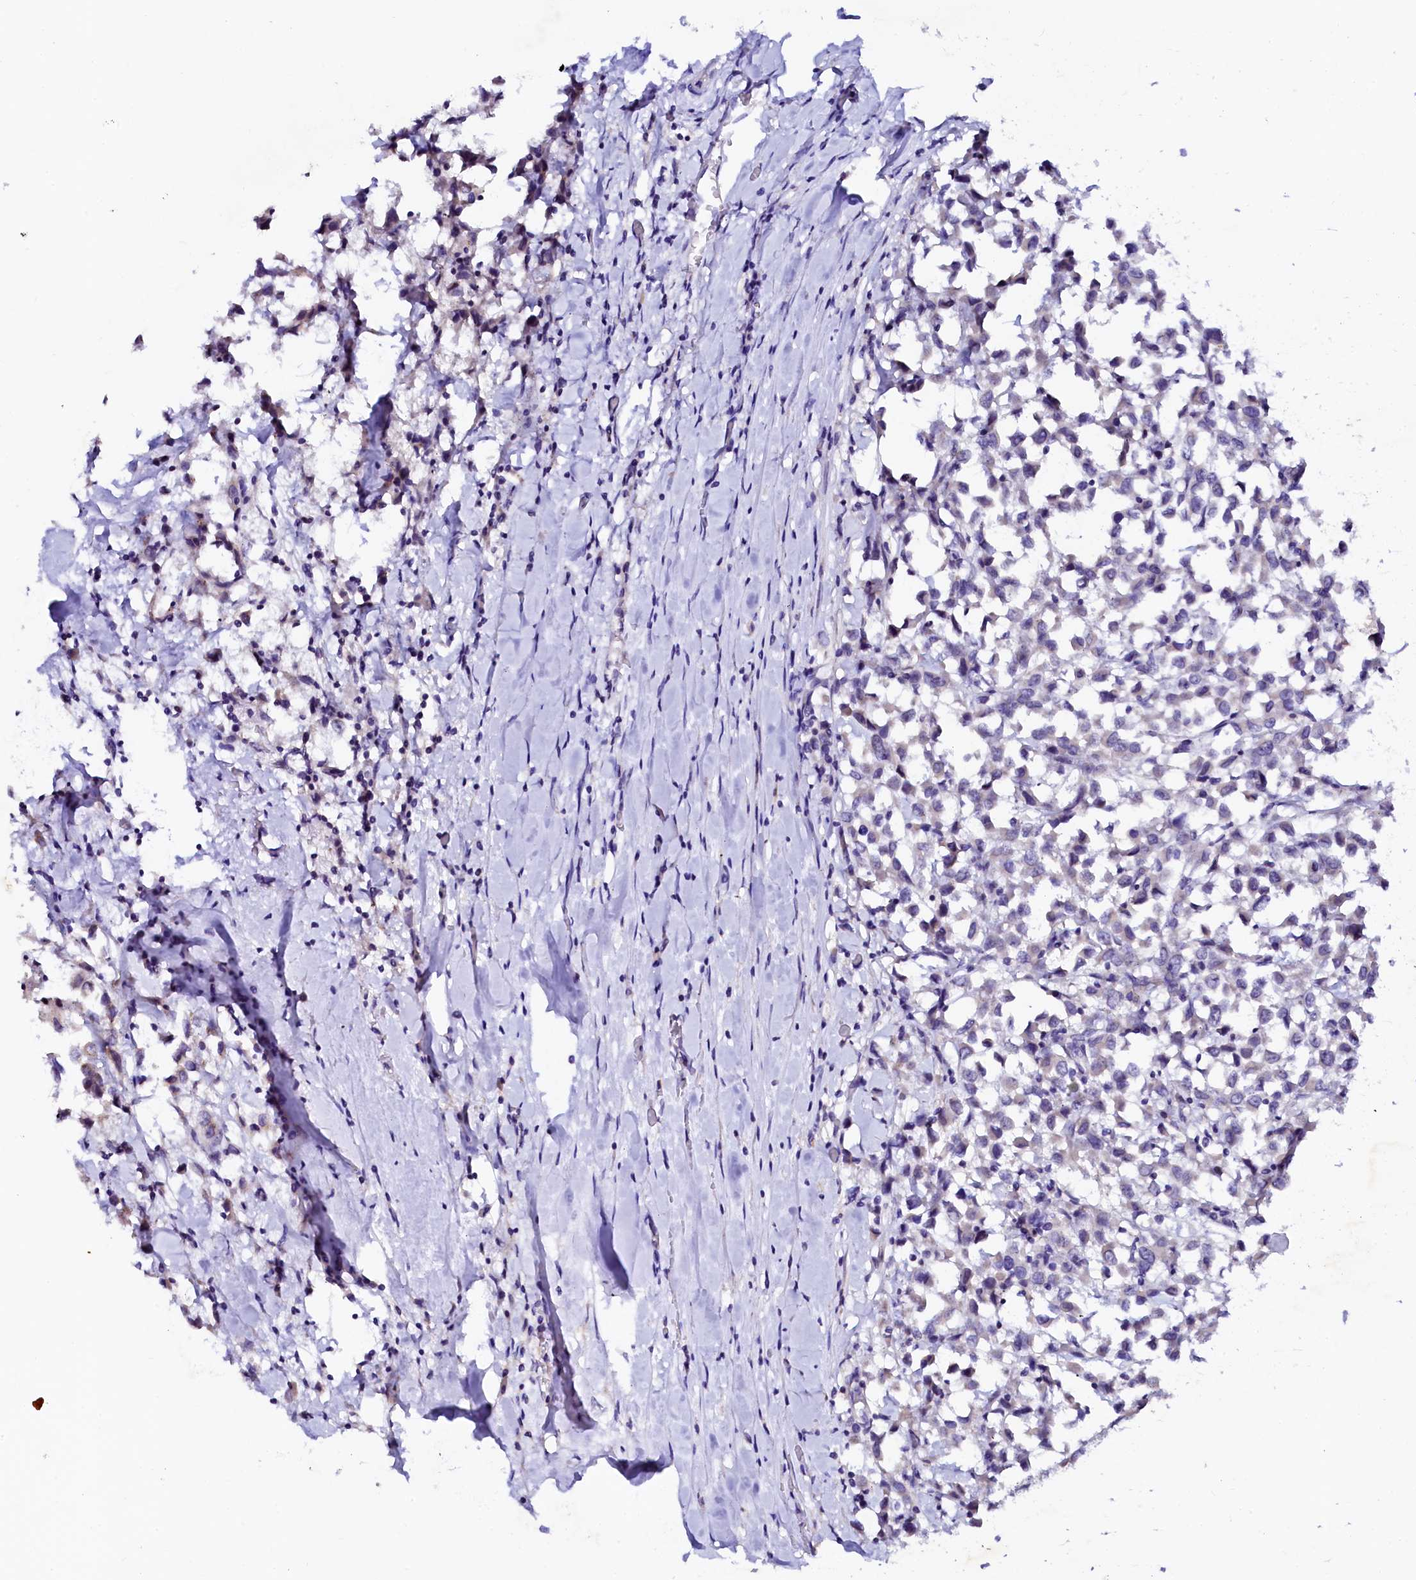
{"staining": {"intensity": "negative", "quantity": "none", "location": "none"}, "tissue": "breast cancer", "cell_type": "Tumor cells", "image_type": "cancer", "snomed": [{"axis": "morphology", "description": "Duct carcinoma"}, {"axis": "topography", "description": "Breast"}], "caption": "The image displays no significant positivity in tumor cells of breast cancer.", "gene": "NALF1", "patient": {"sex": "female", "age": 61}}